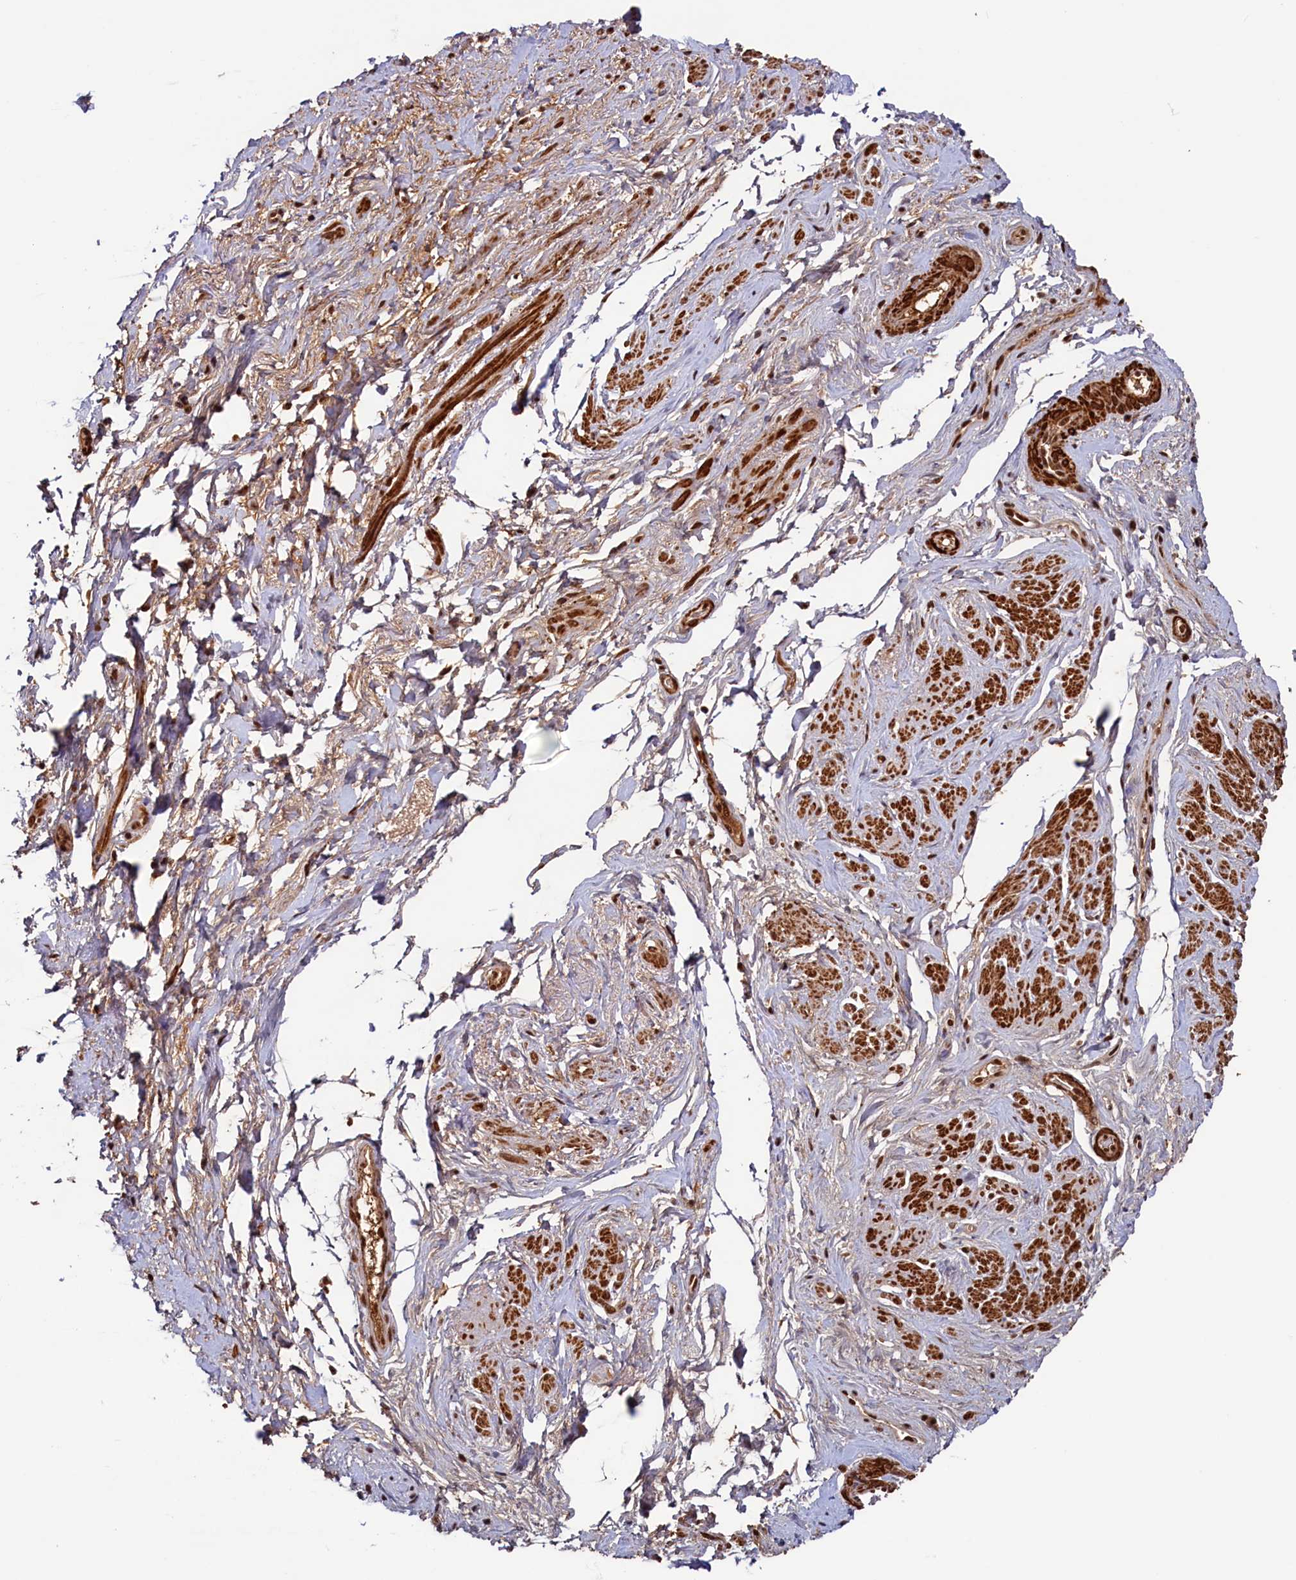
{"staining": {"intensity": "strong", "quantity": "25%-75%", "location": "cytoplasmic/membranous,nuclear"}, "tissue": "smooth muscle", "cell_type": "Smooth muscle cells", "image_type": "normal", "snomed": [{"axis": "morphology", "description": "Normal tissue, NOS"}, {"axis": "topography", "description": "Smooth muscle"}, {"axis": "topography", "description": "Peripheral nerve tissue"}], "caption": "IHC (DAB (3,3'-diaminobenzidine)) staining of benign smooth muscle shows strong cytoplasmic/membranous,nuclear protein staining in approximately 25%-75% of smooth muscle cells.", "gene": "ZC3H18", "patient": {"sex": "male", "age": 69}}